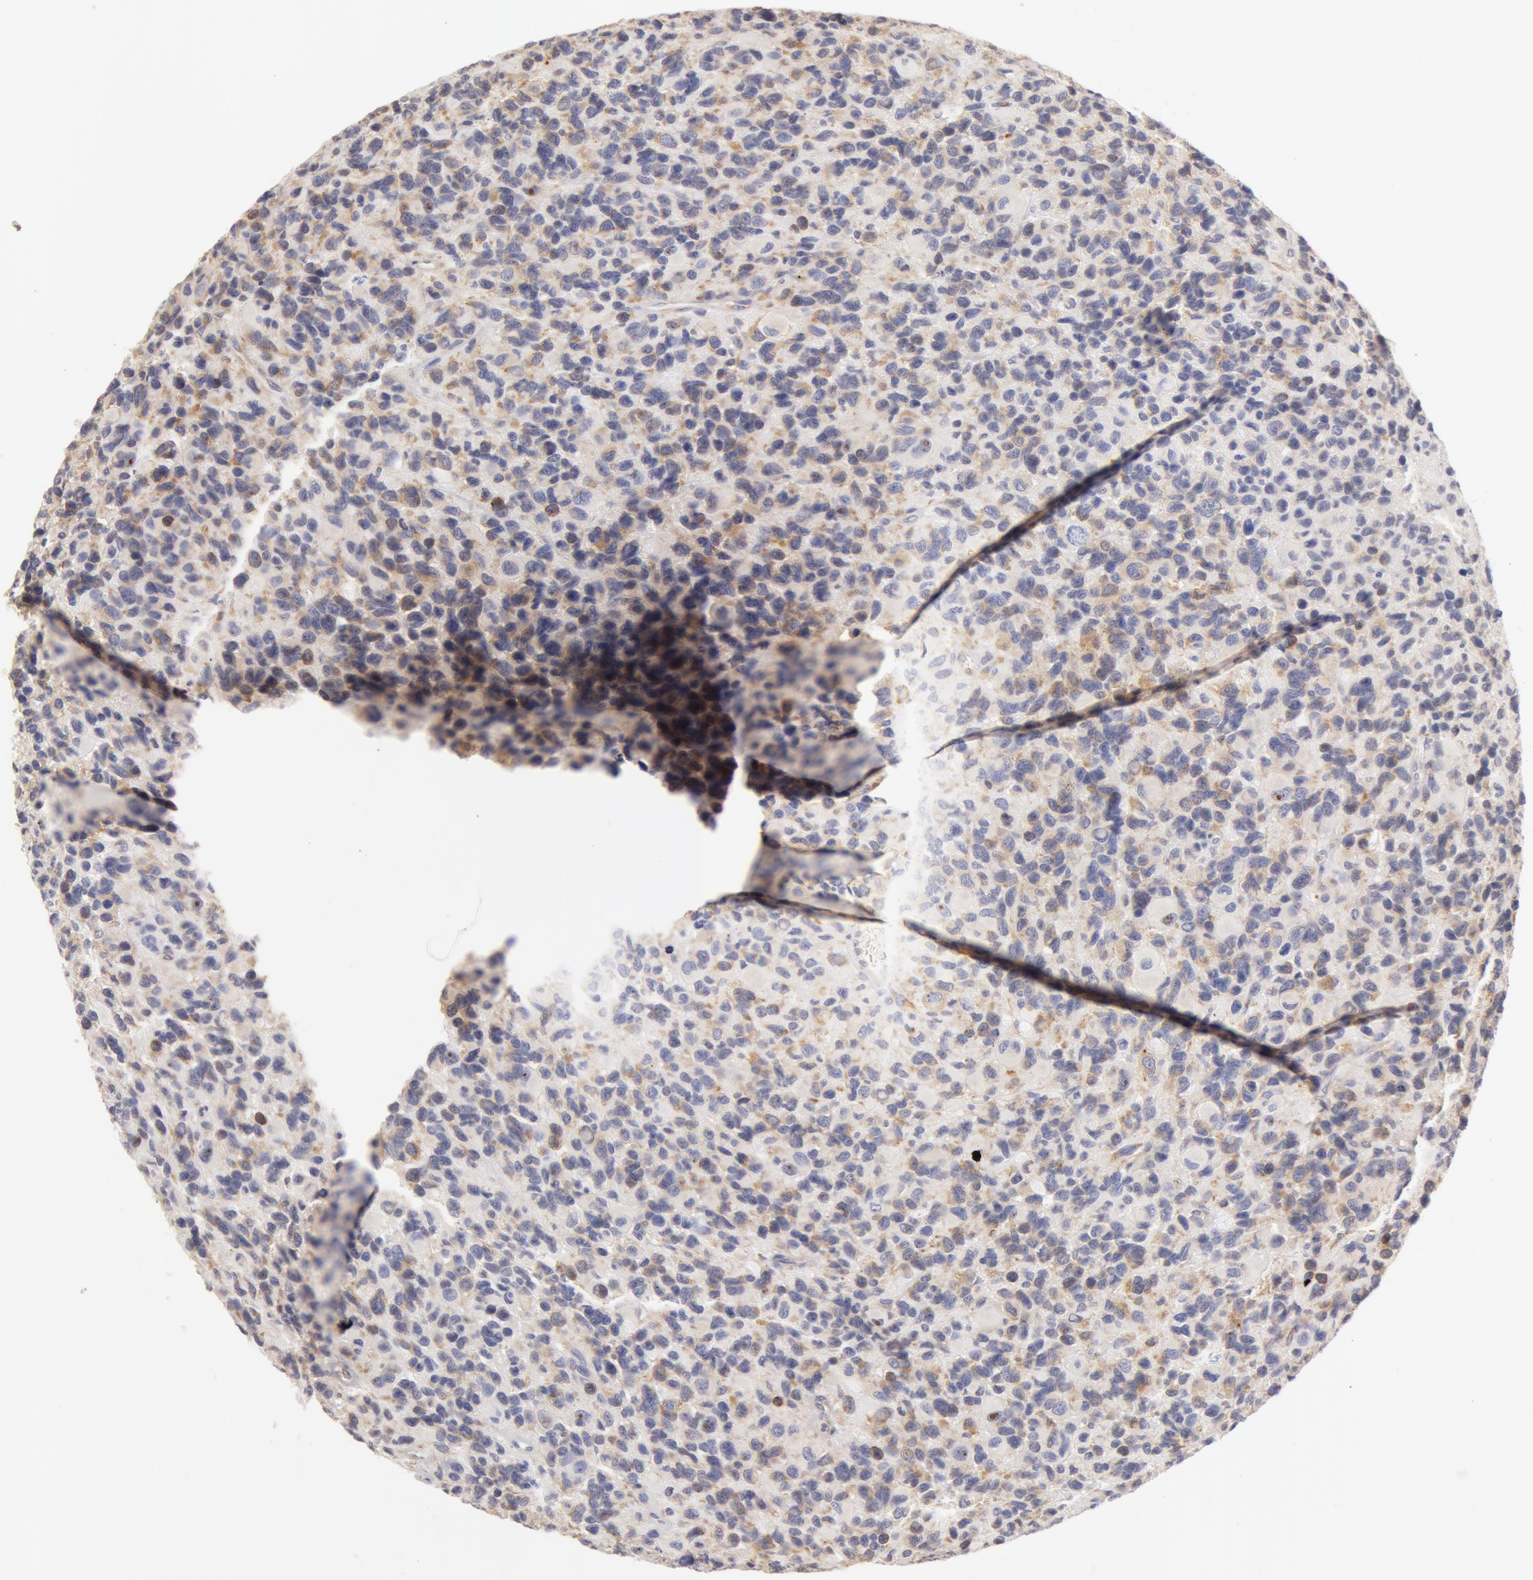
{"staining": {"intensity": "weak", "quantity": "<25%", "location": "cytoplasmic/membranous"}, "tissue": "glioma", "cell_type": "Tumor cells", "image_type": "cancer", "snomed": [{"axis": "morphology", "description": "Glioma, malignant, High grade"}, {"axis": "topography", "description": "Brain"}], "caption": "This is an immunohistochemistry micrograph of human malignant high-grade glioma. There is no positivity in tumor cells.", "gene": "DDX3Y", "patient": {"sex": "male", "age": 77}}